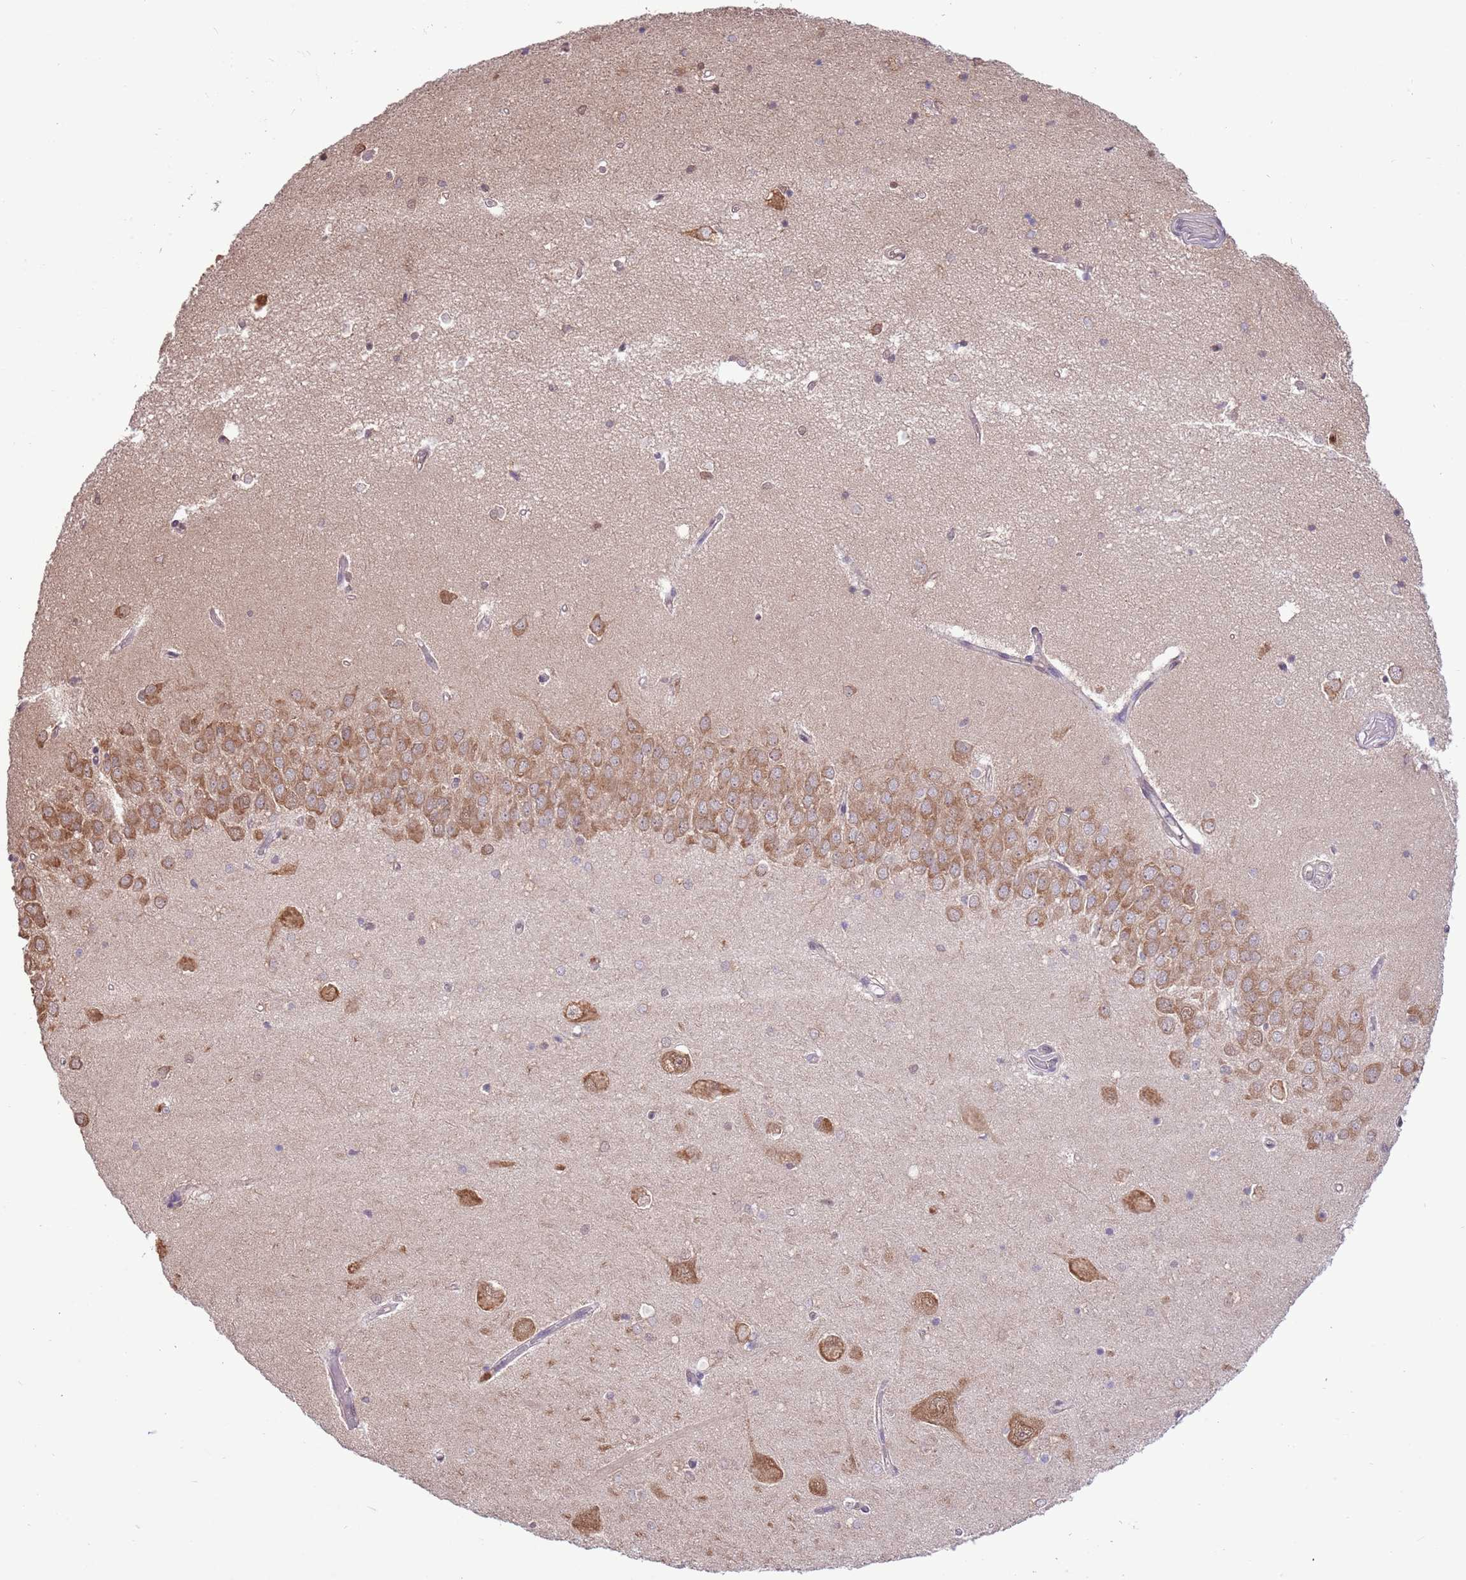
{"staining": {"intensity": "moderate", "quantity": "<25%", "location": "nuclear"}, "tissue": "hippocampus", "cell_type": "Glial cells", "image_type": "normal", "snomed": [{"axis": "morphology", "description": "Normal tissue, NOS"}, {"axis": "topography", "description": "Hippocampus"}], "caption": "This photomicrograph displays immunohistochemistry staining of normal human hippocampus, with low moderate nuclear positivity in about <25% of glial cells.", "gene": "AMIGO1", "patient": {"sex": "male", "age": 45}}